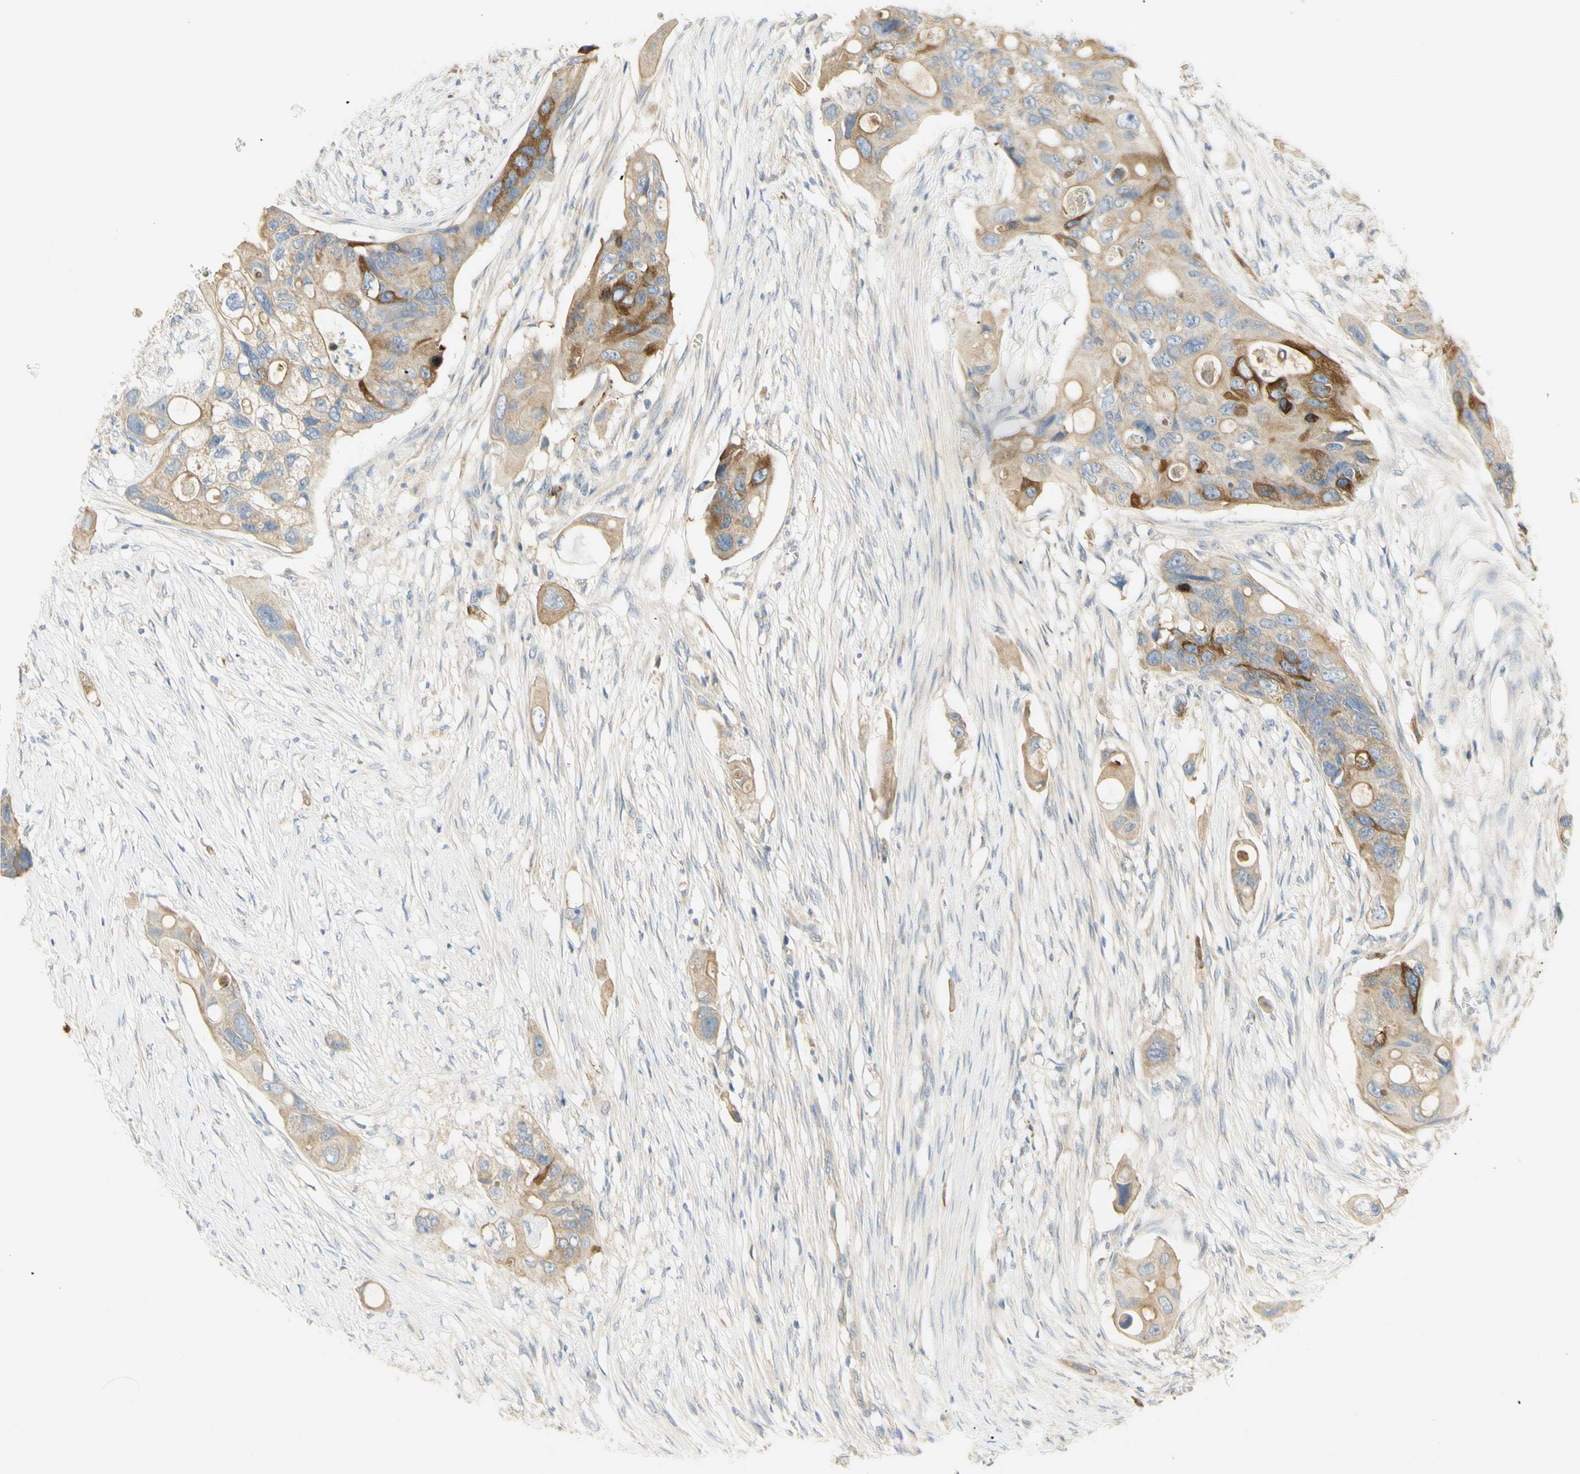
{"staining": {"intensity": "moderate", "quantity": ">75%", "location": "cytoplasmic/membranous"}, "tissue": "colorectal cancer", "cell_type": "Tumor cells", "image_type": "cancer", "snomed": [{"axis": "morphology", "description": "Adenocarcinoma, NOS"}, {"axis": "topography", "description": "Colon"}], "caption": "Colorectal cancer (adenocarcinoma) tissue shows moderate cytoplasmic/membranous staining in approximately >75% of tumor cells, visualized by immunohistochemistry.", "gene": "KIF11", "patient": {"sex": "female", "age": 57}}